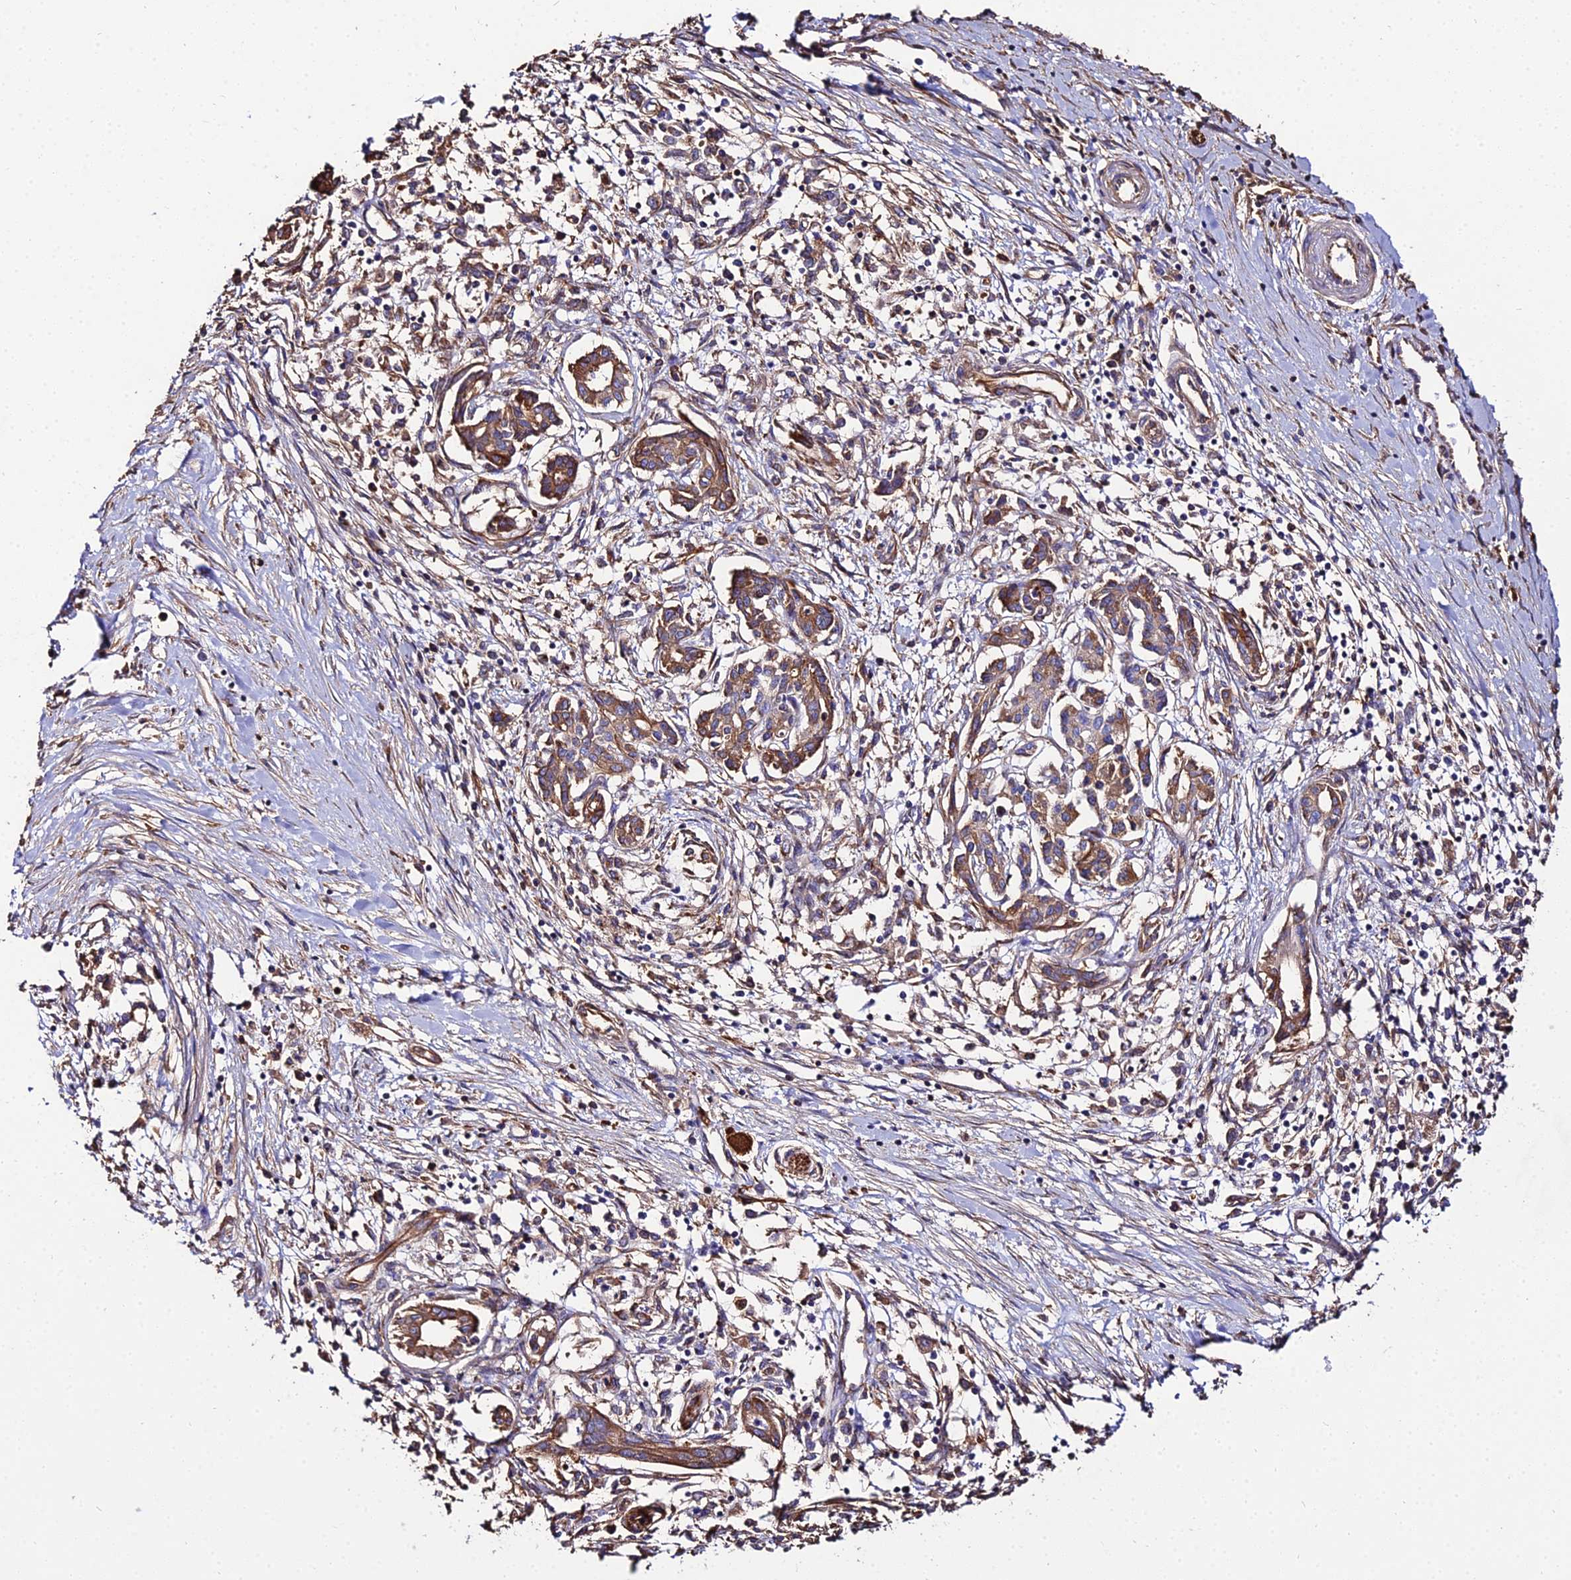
{"staining": {"intensity": "moderate", "quantity": ">75%", "location": "cytoplasmic/membranous"}, "tissue": "pancreatic cancer", "cell_type": "Tumor cells", "image_type": "cancer", "snomed": [{"axis": "morphology", "description": "Adenocarcinoma, NOS"}, {"axis": "topography", "description": "Pancreas"}], "caption": "Pancreatic cancer (adenocarcinoma) stained with a protein marker shows moderate staining in tumor cells.", "gene": "TUBA3D", "patient": {"sex": "female", "age": 50}}